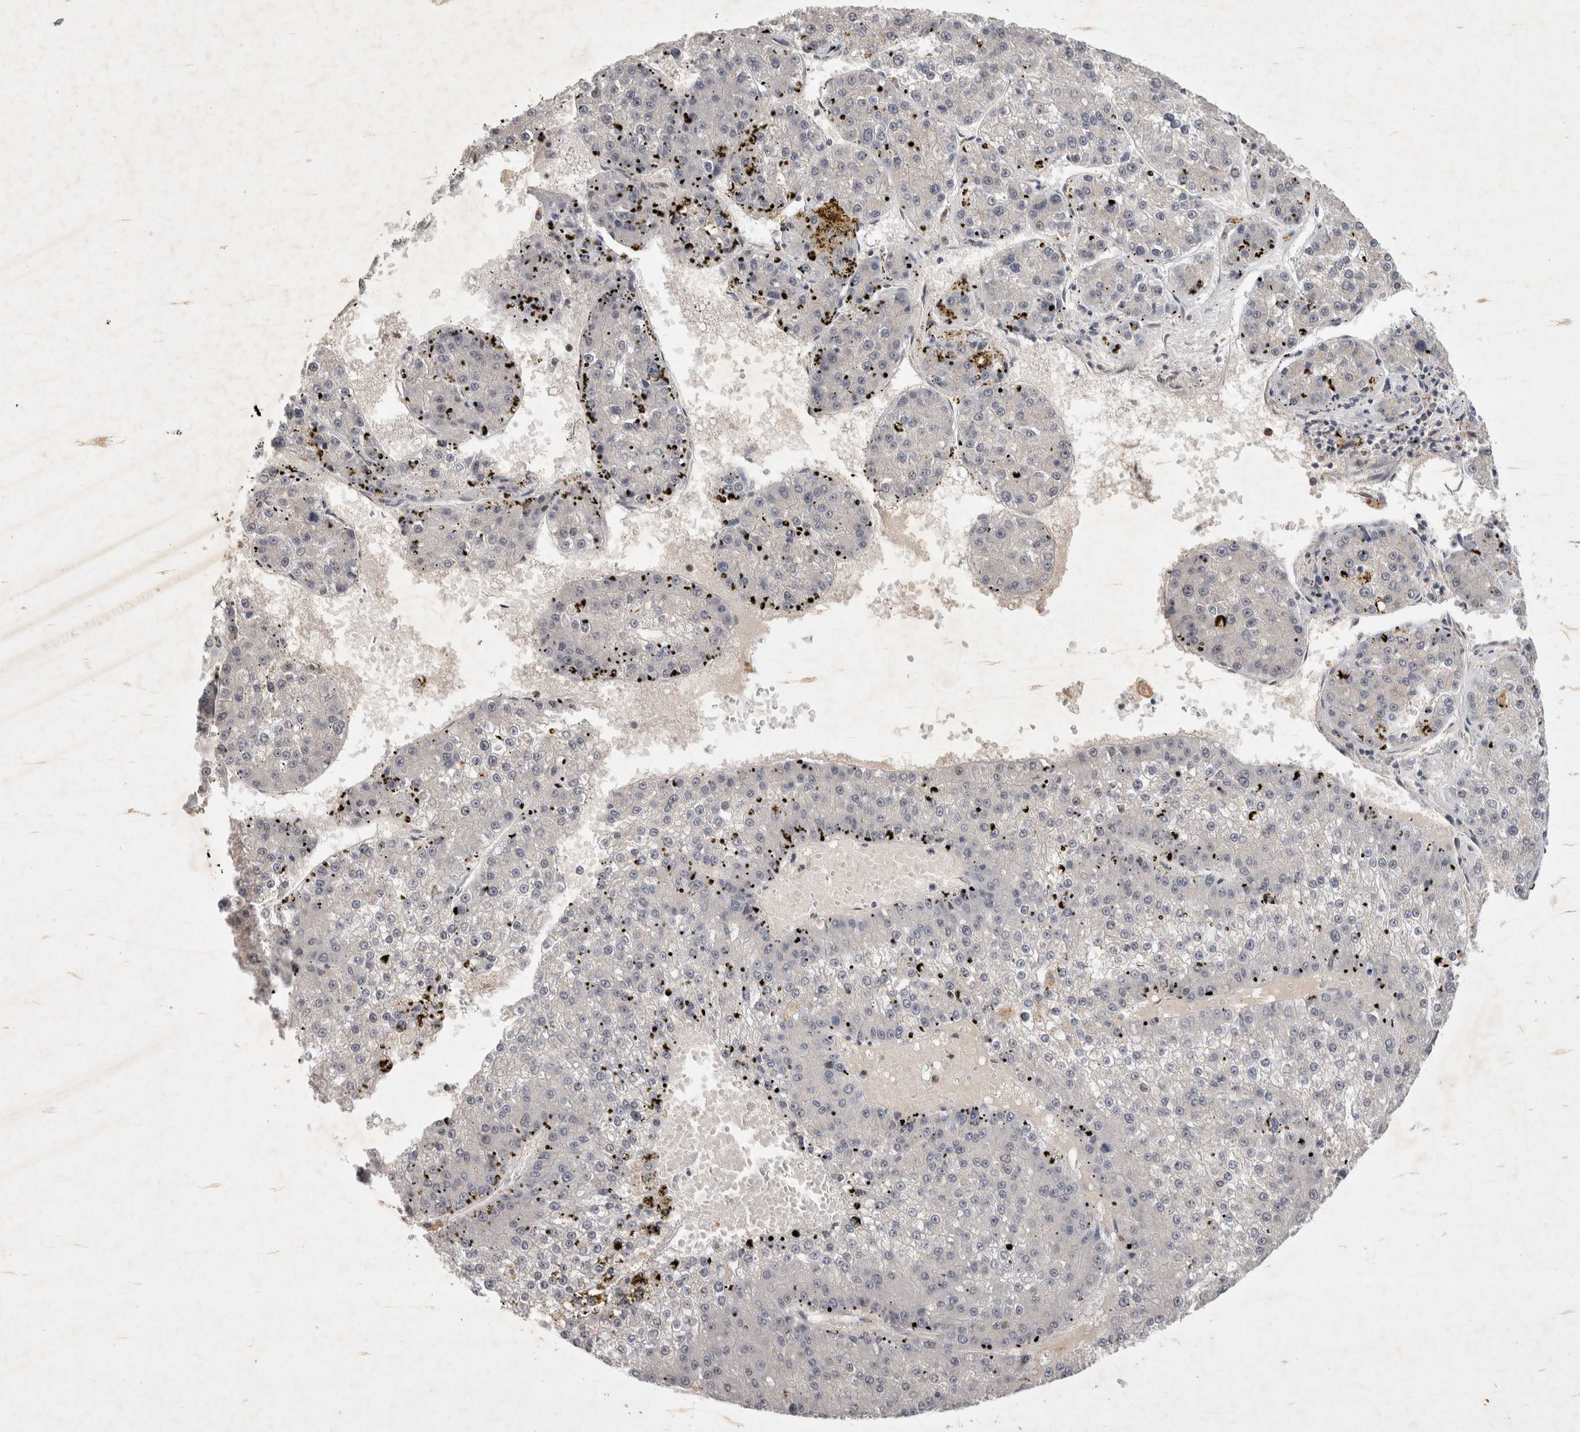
{"staining": {"intensity": "negative", "quantity": "none", "location": "none"}, "tissue": "liver cancer", "cell_type": "Tumor cells", "image_type": "cancer", "snomed": [{"axis": "morphology", "description": "Carcinoma, Hepatocellular, NOS"}, {"axis": "topography", "description": "Liver"}], "caption": "This is an immunohistochemistry (IHC) photomicrograph of hepatocellular carcinoma (liver). There is no positivity in tumor cells.", "gene": "XRCC5", "patient": {"sex": "female", "age": 73}}